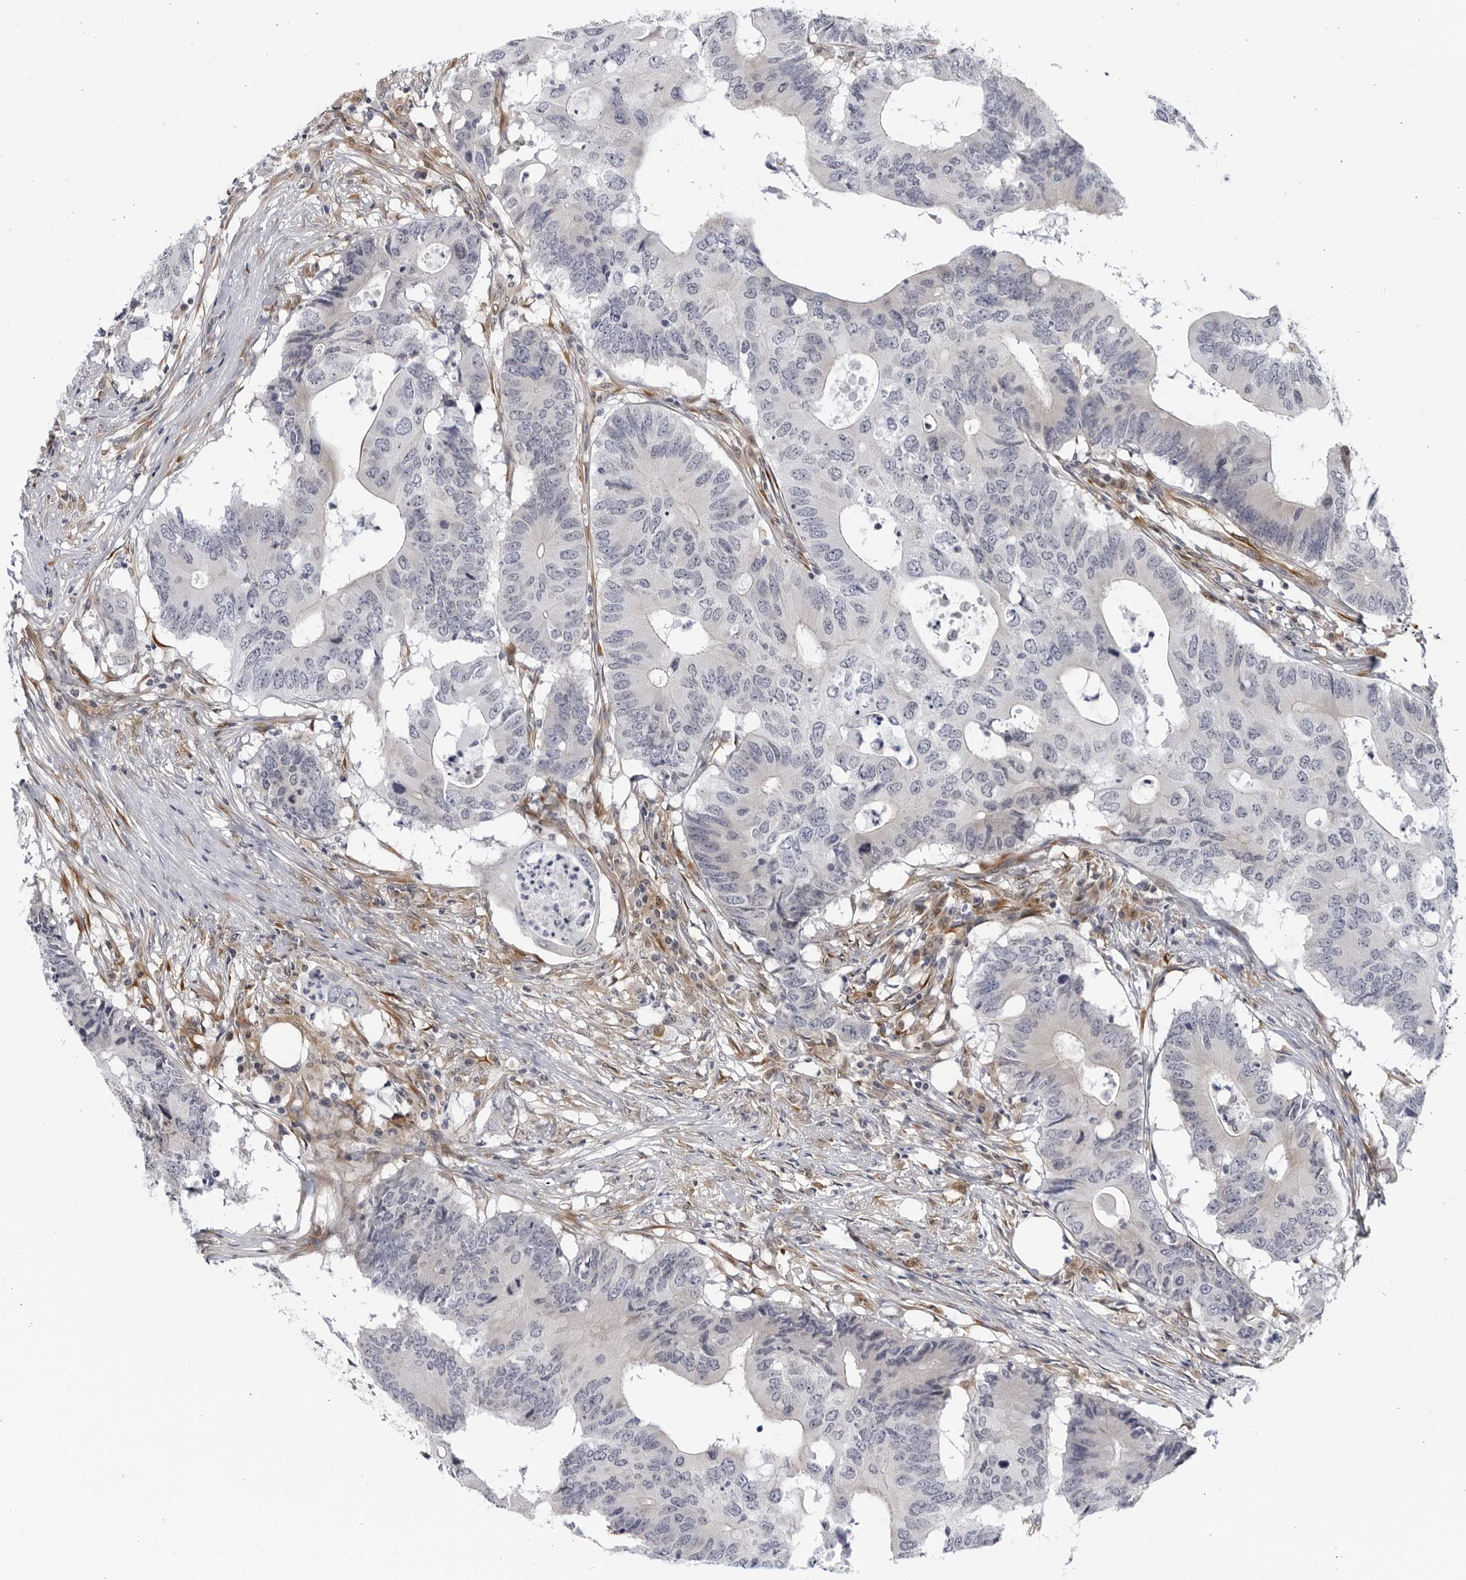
{"staining": {"intensity": "negative", "quantity": "none", "location": "none"}, "tissue": "colorectal cancer", "cell_type": "Tumor cells", "image_type": "cancer", "snomed": [{"axis": "morphology", "description": "Adenocarcinoma, NOS"}, {"axis": "topography", "description": "Colon"}], "caption": "An IHC photomicrograph of colorectal adenocarcinoma is shown. There is no staining in tumor cells of colorectal adenocarcinoma.", "gene": "BMP2K", "patient": {"sex": "male", "age": 71}}